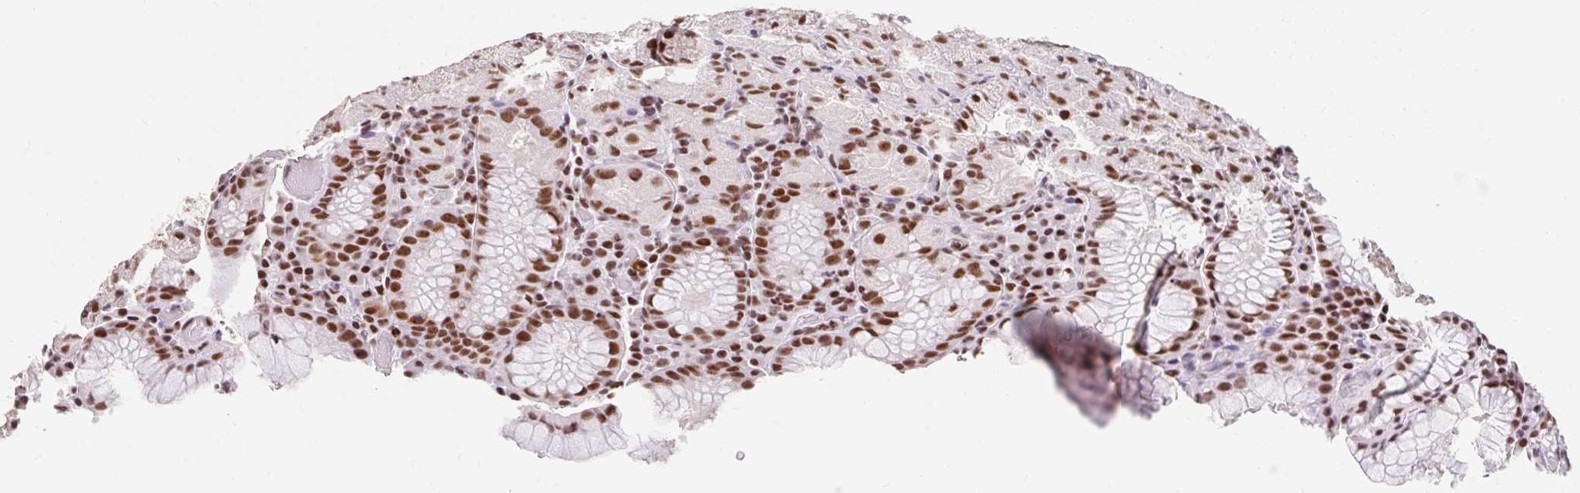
{"staining": {"intensity": "strong", "quantity": ">75%", "location": "nuclear"}, "tissue": "stomach", "cell_type": "Glandular cells", "image_type": "normal", "snomed": [{"axis": "morphology", "description": "Normal tissue, NOS"}, {"axis": "topography", "description": "Stomach, upper"}, {"axis": "topography", "description": "Stomach, lower"}], "caption": "A brown stain highlights strong nuclear positivity of a protein in glandular cells of benign stomach.", "gene": "SRSF10", "patient": {"sex": "male", "age": 80}}